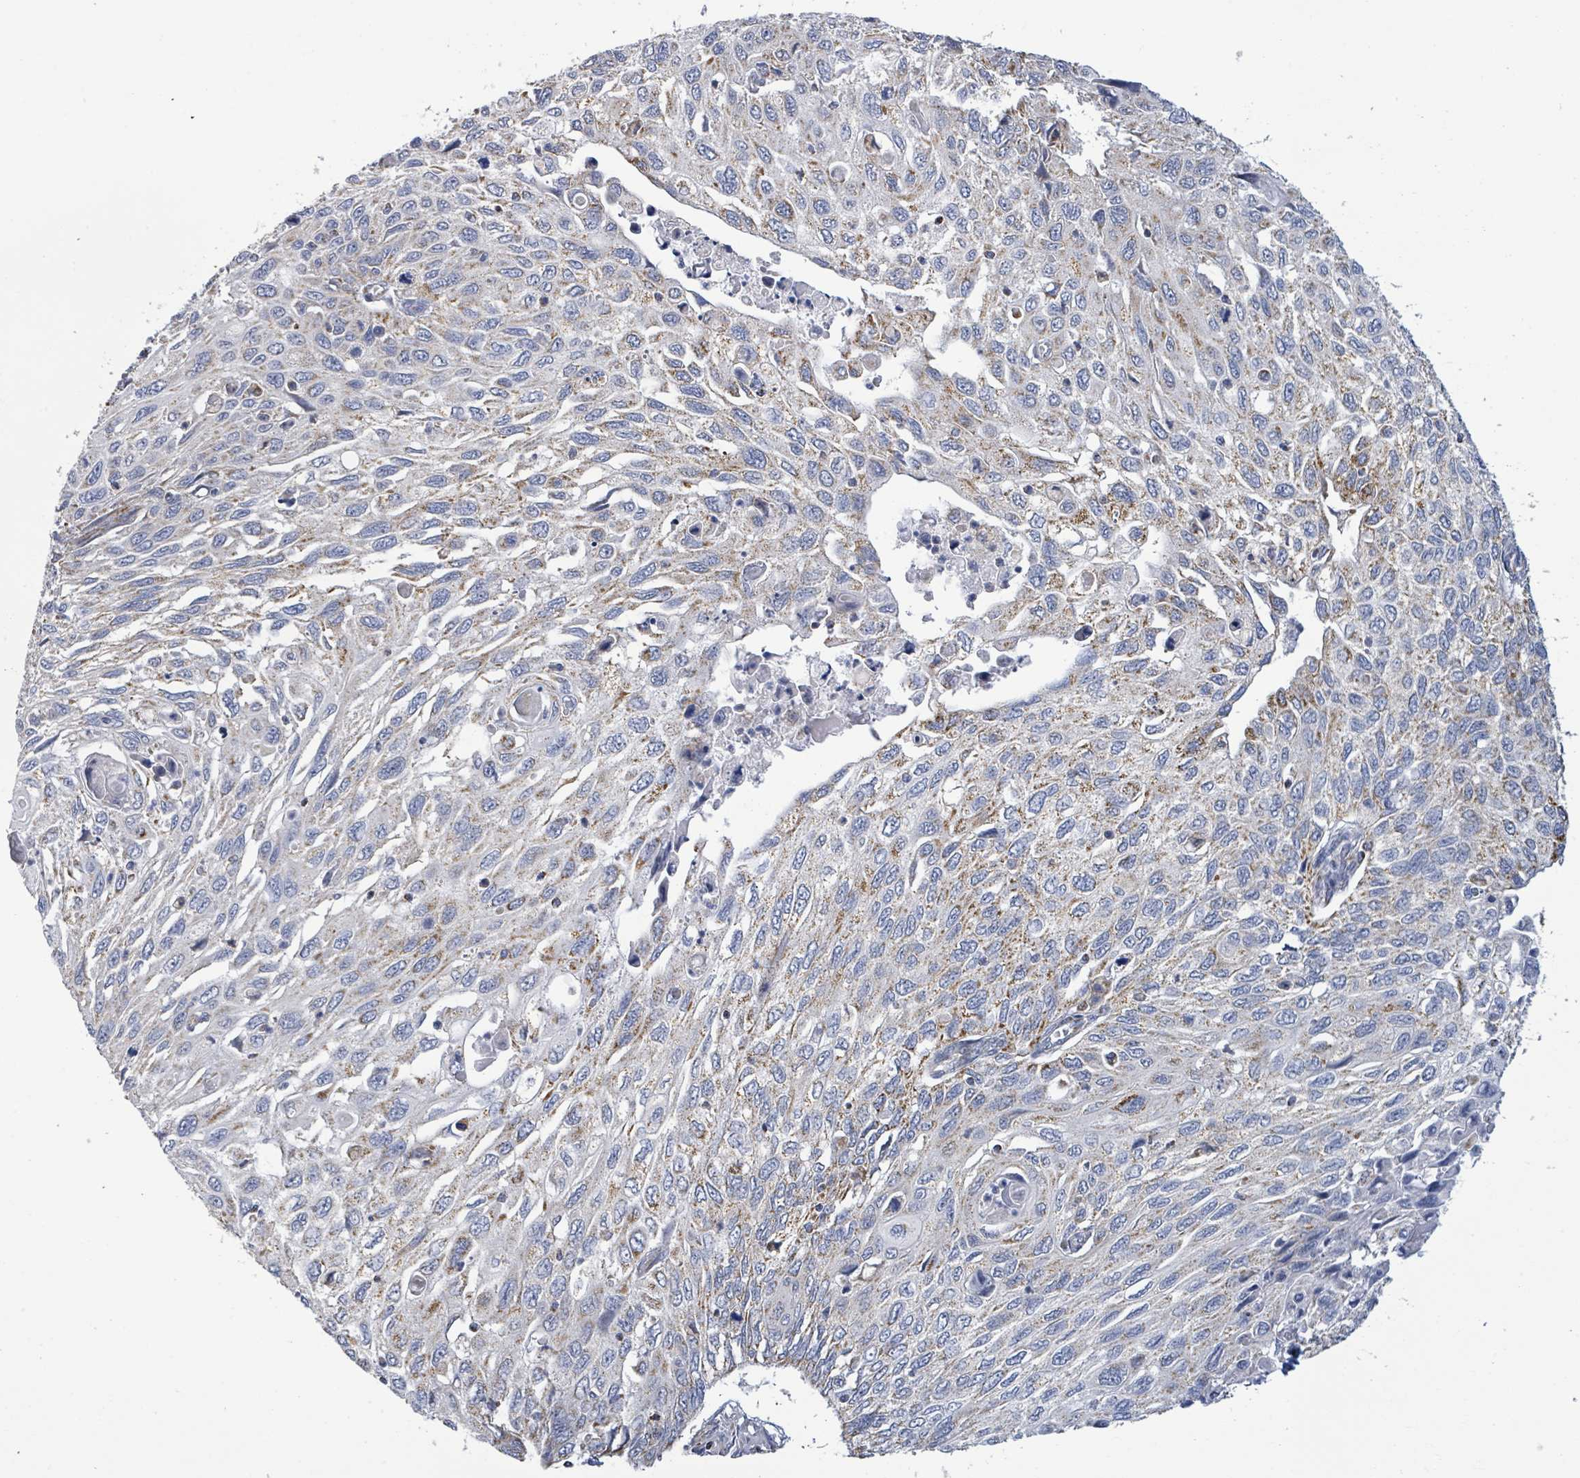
{"staining": {"intensity": "weak", "quantity": "25%-75%", "location": "cytoplasmic/membranous"}, "tissue": "cervical cancer", "cell_type": "Tumor cells", "image_type": "cancer", "snomed": [{"axis": "morphology", "description": "Squamous cell carcinoma, NOS"}, {"axis": "topography", "description": "Cervix"}], "caption": "The micrograph demonstrates staining of cervical cancer (squamous cell carcinoma), revealing weak cytoplasmic/membranous protein positivity (brown color) within tumor cells.", "gene": "SUCLG2", "patient": {"sex": "female", "age": 70}}